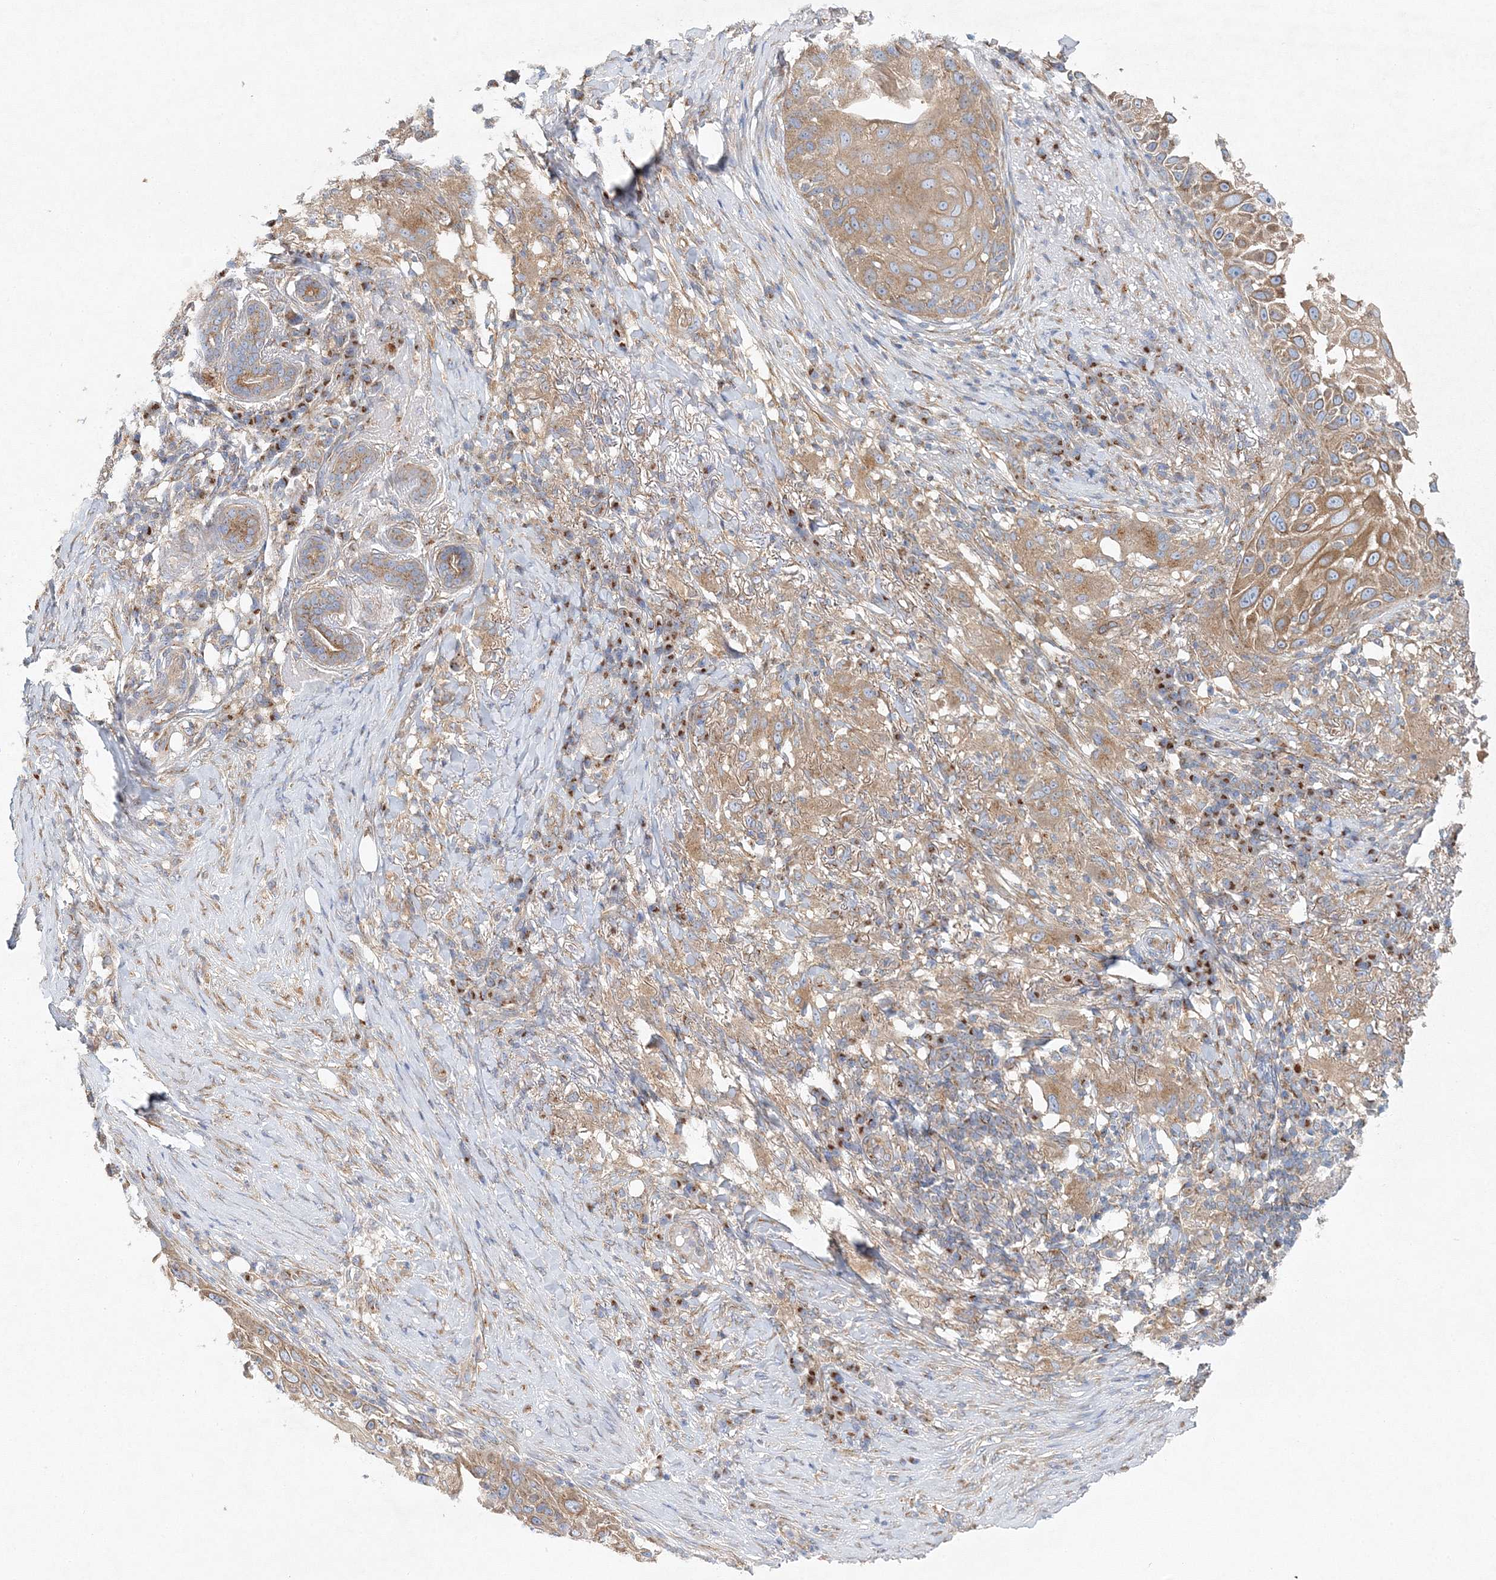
{"staining": {"intensity": "moderate", "quantity": ">75%", "location": "cytoplasmic/membranous"}, "tissue": "skin cancer", "cell_type": "Tumor cells", "image_type": "cancer", "snomed": [{"axis": "morphology", "description": "Squamous cell carcinoma, NOS"}, {"axis": "topography", "description": "Skin"}], "caption": "Squamous cell carcinoma (skin) stained with DAB (3,3'-diaminobenzidine) immunohistochemistry displays medium levels of moderate cytoplasmic/membranous staining in approximately >75% of tumor cells.", "gene": "SEC23IP", "patient": {"sex": "female", "age": 44}}